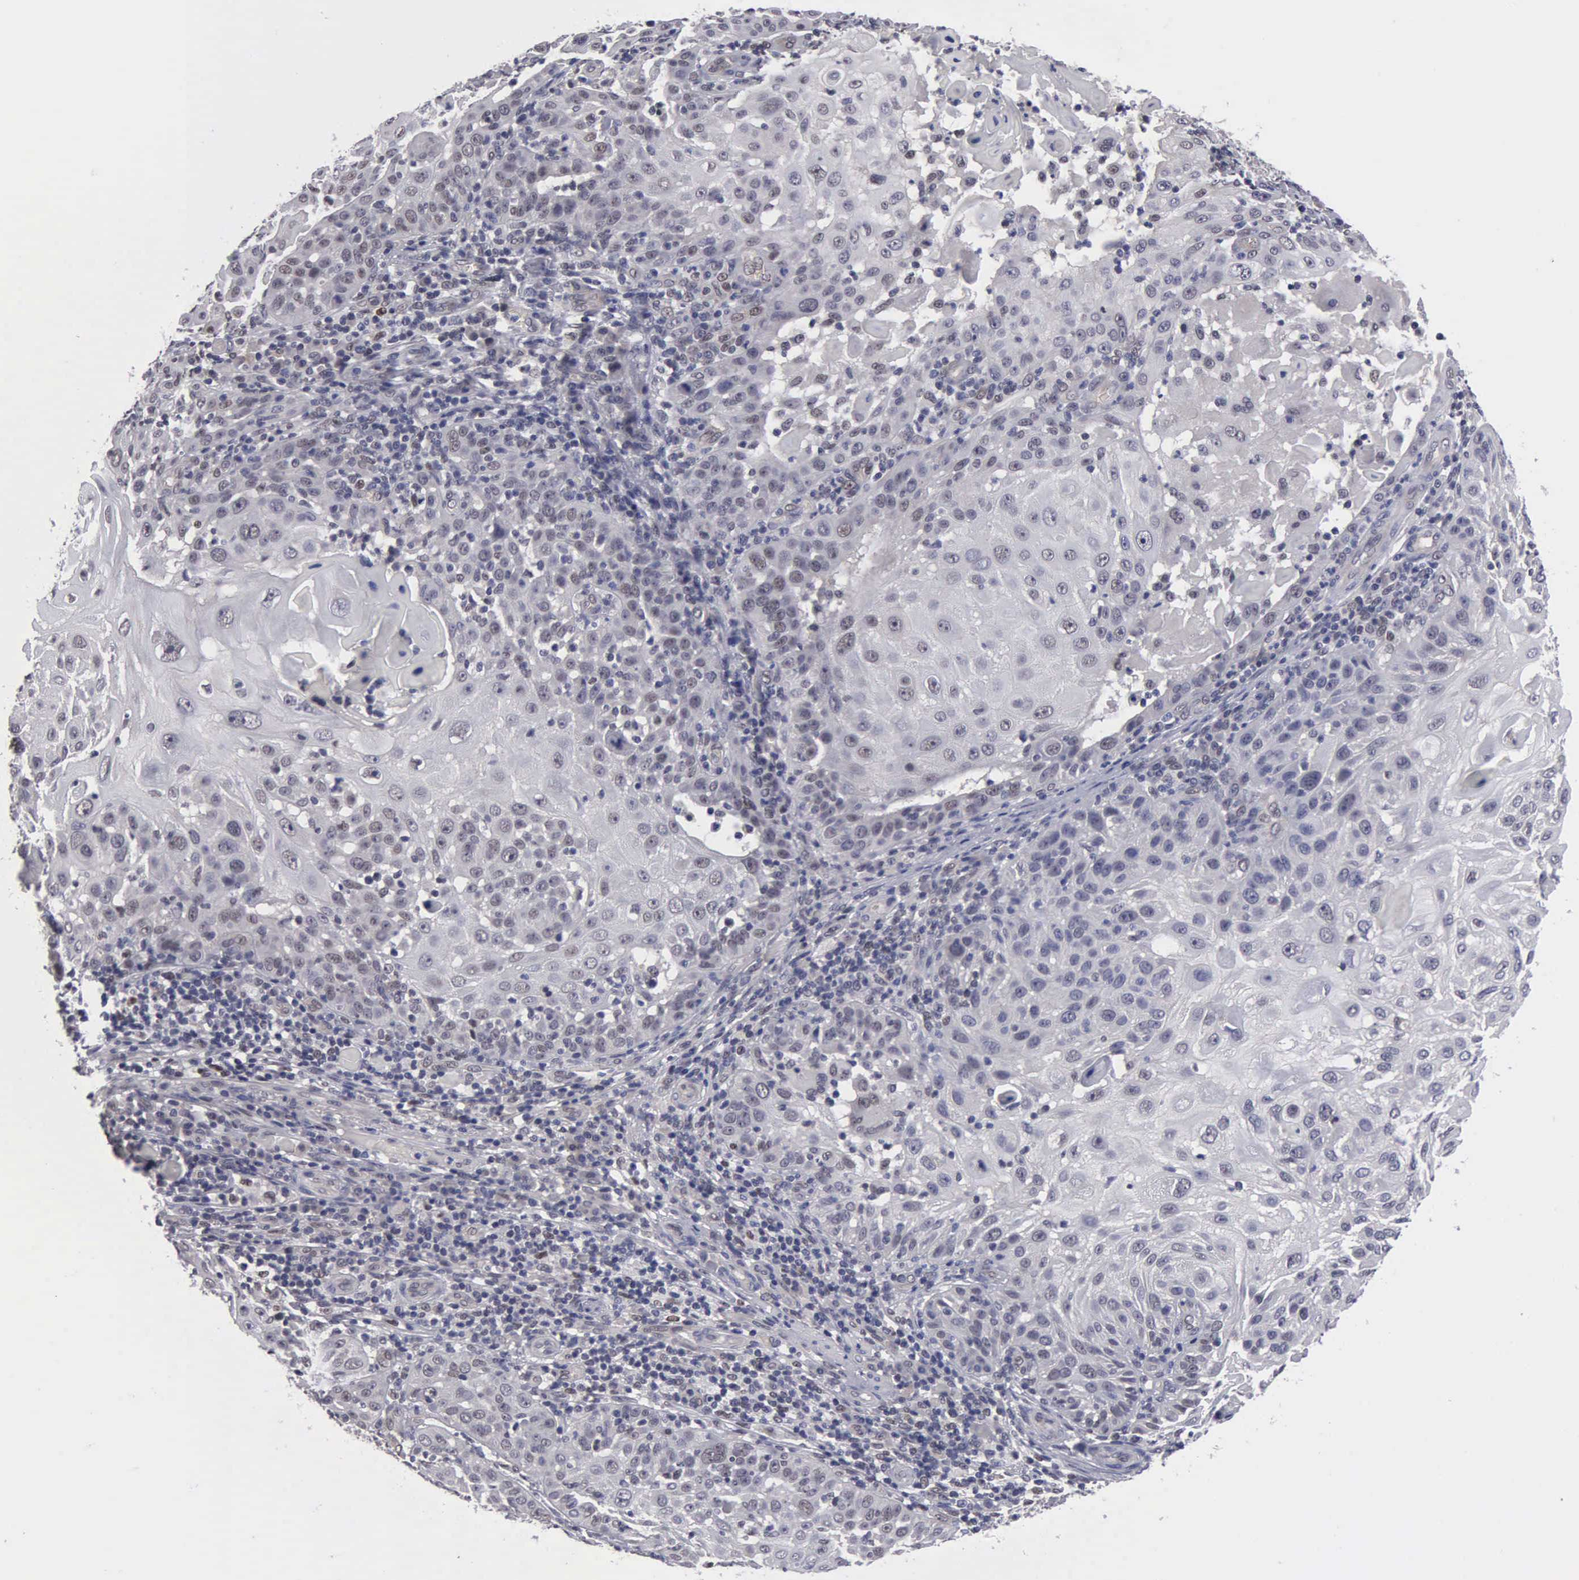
{"staining": {"intensity": "negative", "quantity": "none", "location": "none"}, "tissue": "skin cancer", "cell_type": "Tumor cells", "image_type": "cancer", "snomed": [{"axis": "morphology", "description": "Squamous cell carcinoma, NOS"}, {"axis": "topography", "description": "Skin"}], "caption": "IHC photomicrograph of human skin cancer (squamous cell carcinoma) stained for a protein (brown), which exhibits no positivity in tumor cells.", "gene": "ZBTB33", "patient": {"sex": "female", "age": 89}}